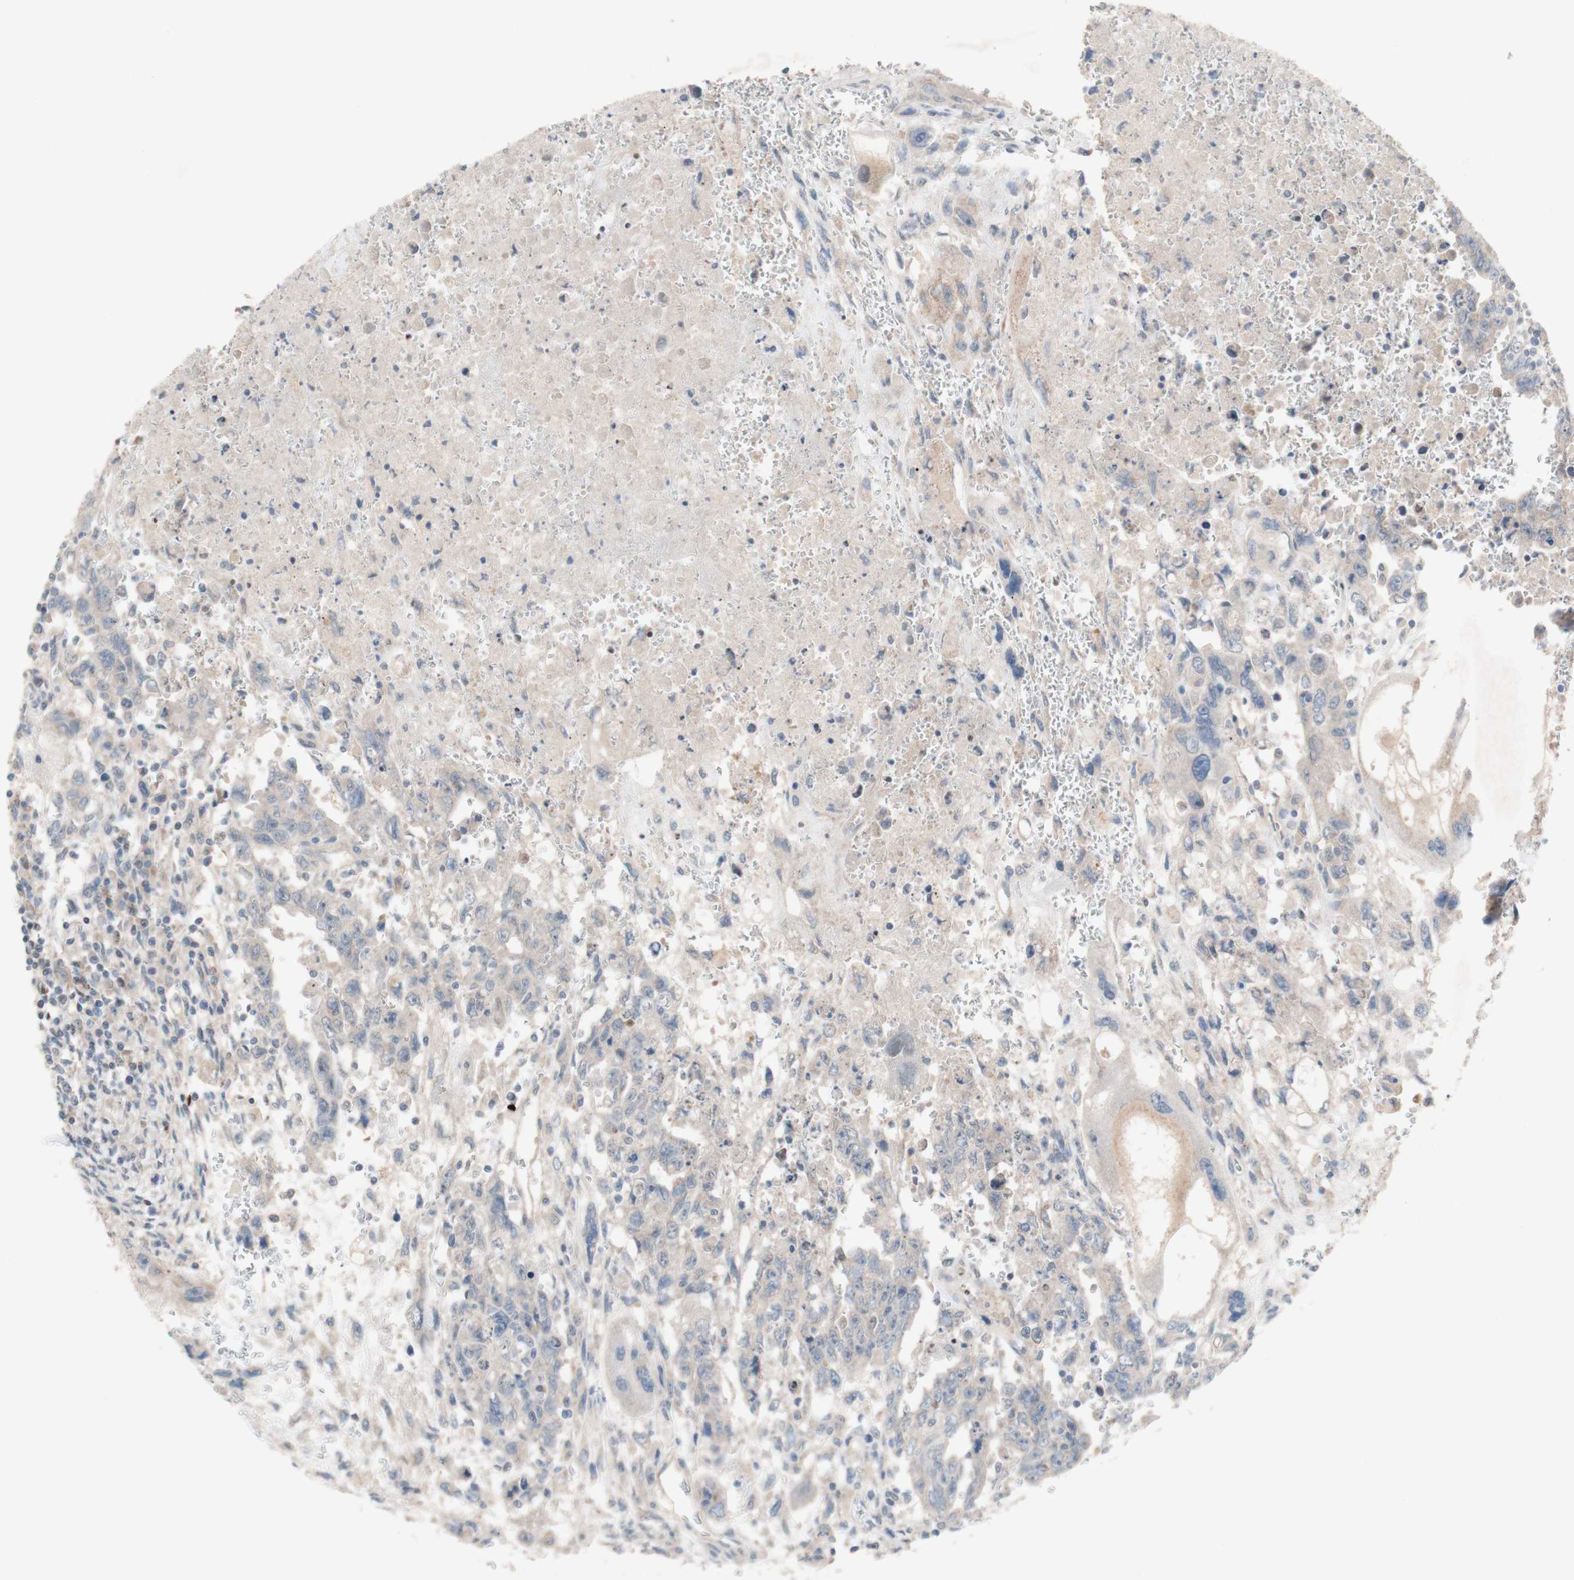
{"staining": {"intensity": "weak", "quantity": "<25%", "location": "cytoplasmic/membranous"}, "tissue": "testis cancer", "cell_type": "Tumor cells", "image_type": "cancer", "snomed": [{"axis": "morphology", "description": "Carcinoma, Embryonal, NOS"}, {"axis": "topography", "description": "Testis"}], "caption": "Photomicrograph shows no significant protein expression in tumor cells of testis embryonal carcinoma.", "gene": "PEX2", "patient": {"sex": "male", "age": 28}}